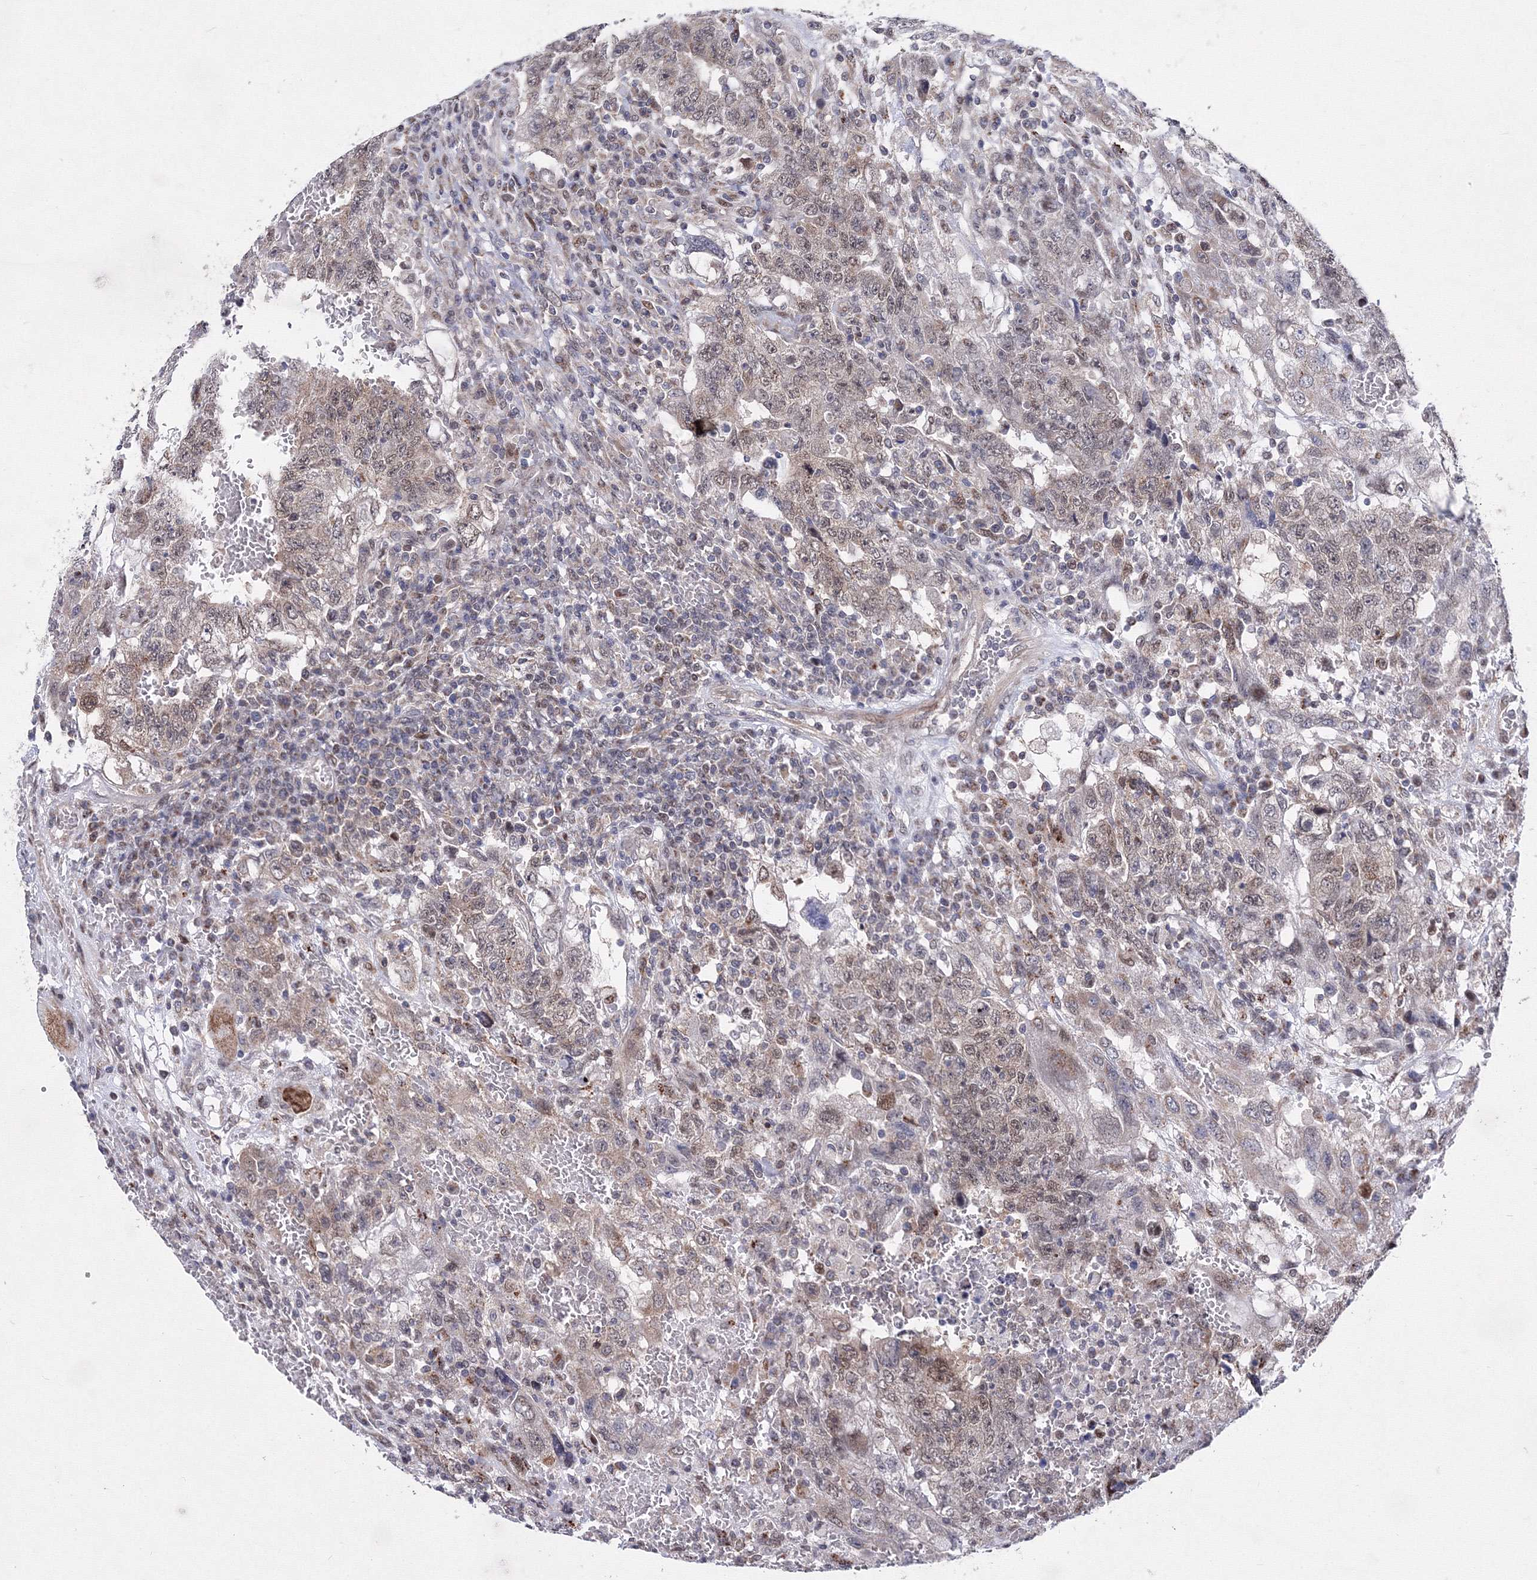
{"staining": {"intensity": "weak", "quantity": ">75%", "location": "cytoplasmic/membranous,nuclear"}, "tissue": "testis cancer", "cell_type": "Tumor cells", "image_type": "cancer", "snomed": [{"axis": "morphology", "description": "Carcinoma, Embryonal, NOS"}, {"axis": "topography", "description": "Testis"}], "caption": "Embryonal carcinoma (testis) stained with a protein marker reveals weak staining in tumor cells.", "gene": "GPN1", "patient": {"sex": "male", "age": 26}}